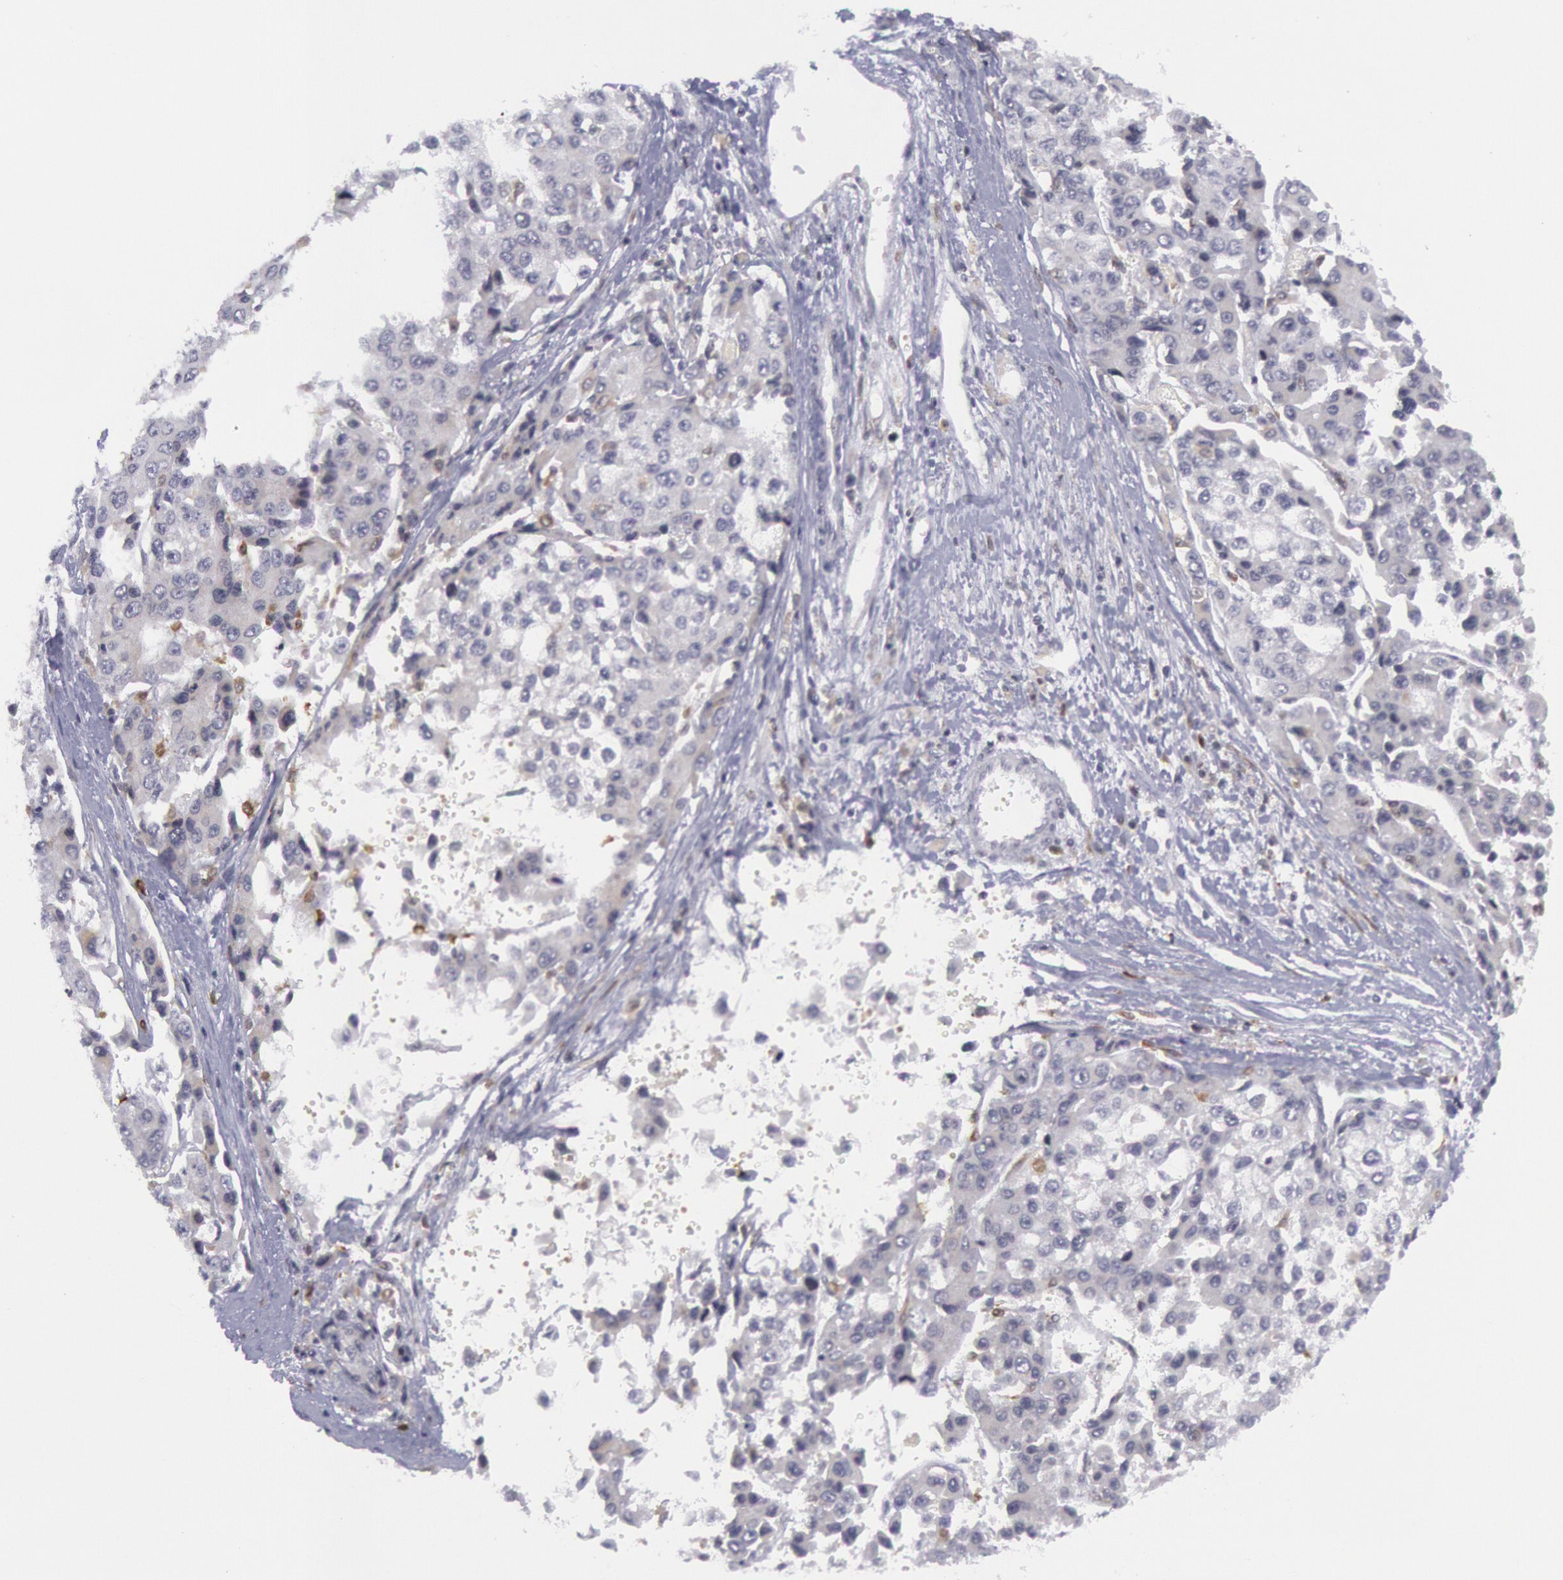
{"staining": {"intensity": "negative", "quantity": "none", "location": "none"}, "tissue": "liver cancer", "cell_type": "Tumor cells", "image_type": "cancer", "snomed": [{"axis": "morphology", "description": "Carcinoma, Hepatocellular, NOS"}, {"axis": "topography", "description": "Liver"}], "caption": "This micrograph is of liver cancer (hepatocellular carcinoma) stained with IHC to label a protein in brown with the nuclei are counter-stained blue. There is no expression in tumor cells.", "gene": "PTGS2", "patient": {"sex": "female", "age": 66}}